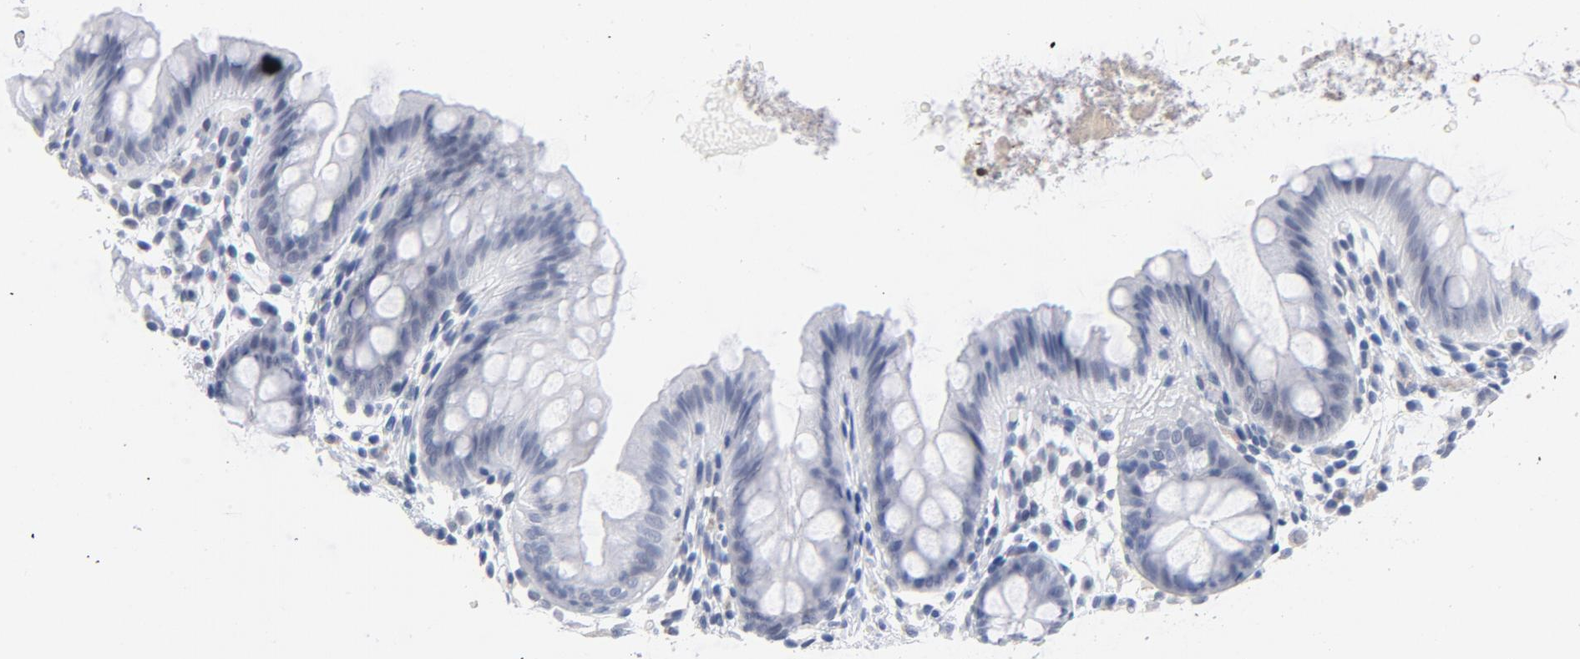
{"staining": {"intensity": "negative", "quantity": "none", "location": "none"}, "tissue": "colon", "cell_type": "Endothelial cells", "image_type": "normal", "snomed": [{"axis": "morphology", "description": "Normal tissue, NOS"}, {"axis": "topography", "description": "Smooth muscle"}, {"axis": "topography", "description": "Colon"}], "caption": "Endothelial cells are negative for brown protein staining in benign colon. The staining is performed using DAB (3,3'-diaminobenzidine) brown chromogen with nuclei counter-stained in using hematoxylin.", "gene": "RBM3", "patient": {"sex": "male", "age": 67}}